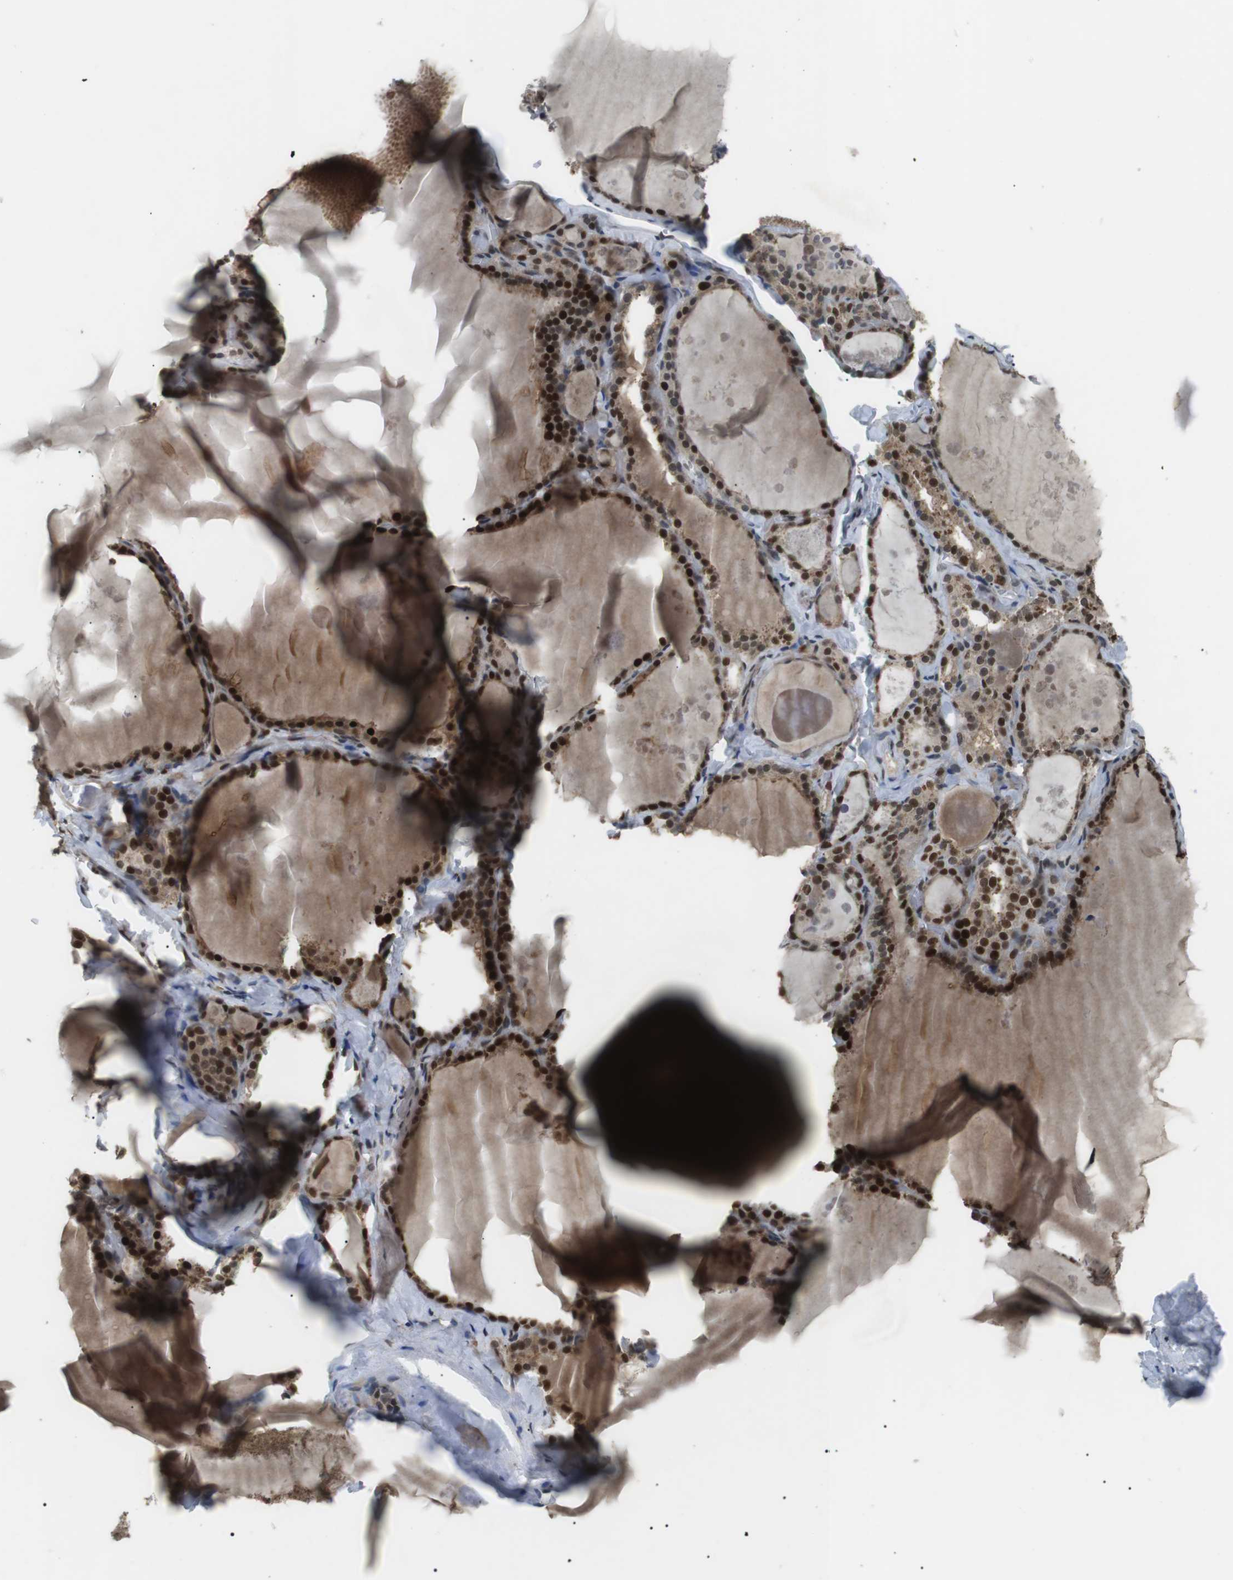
{"staining": {"intensity": "strong", "quantity": ">75%", "location": "cytoplasmic/membranous,nuclear"}, "tissue": "thyroid gland", "cell_type": "Glandular cells", "image_type": "normal", "snomed": [{"axis": "morphology", "description": "Normal tissue, NOS"}, {"axis": "topography", "description": "Thyroid gland"}], "caption": "A high-resolution histopathology image shows immunohistochemistry (IHC) staining of normal thyroid gland, which exhibits strong cytoplasmic/membranous,nuclear staining in approximately >75% of glandular cells.", "gene": "ORAI3", "patient": {"sex": "male", "age": 56}}